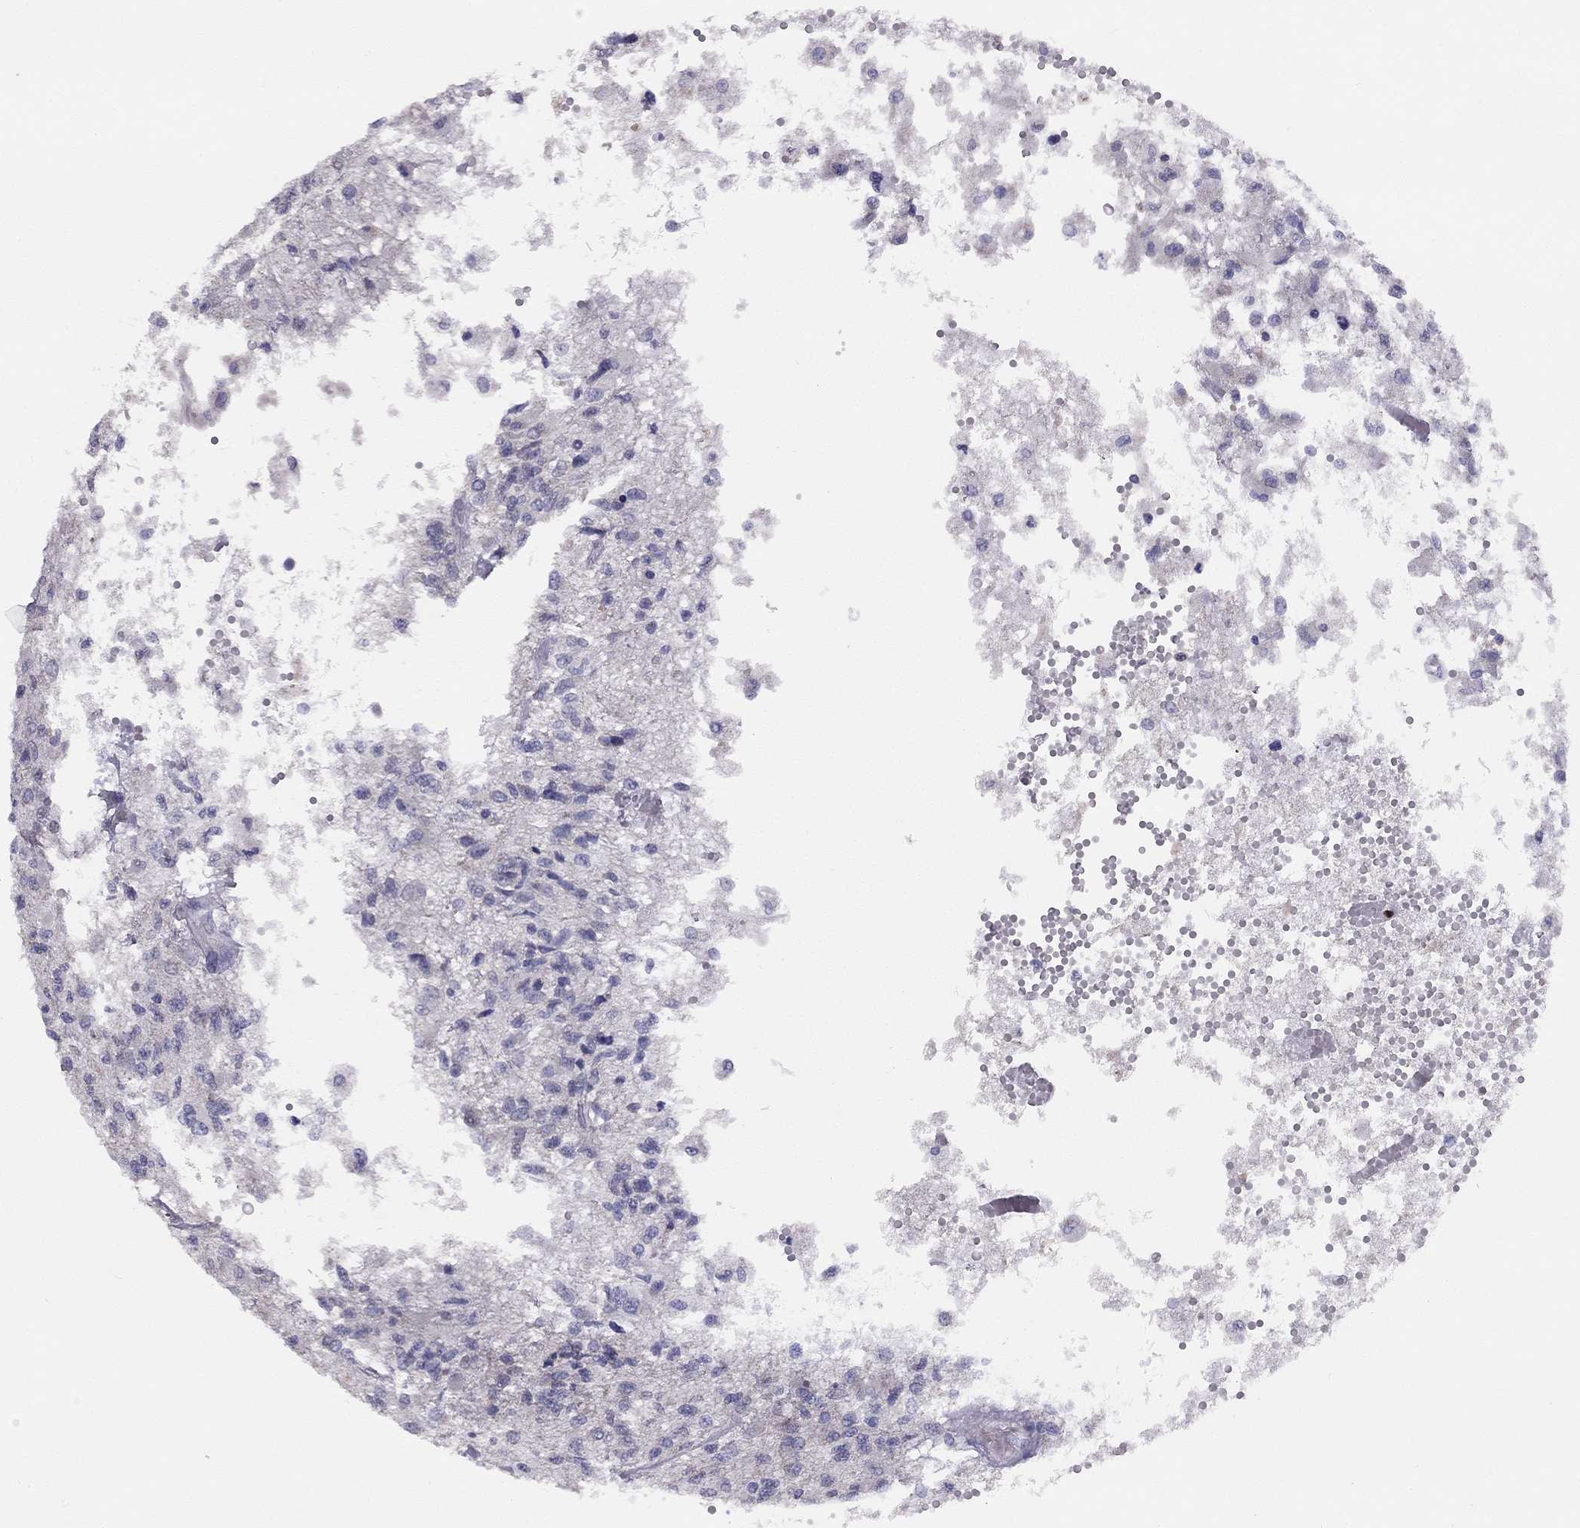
{"staining": {"intensity": "negative", "quantity": "none", "location": "none"}, "tissue": "glioma", "cell_type": "Tumor cells", "image_type": "cancer", "snomed": [{"axis": "morphology", "description": "Glioma, malignant, High grade"}, {"axis": "topography", "description": "Brain"}], "caption": "This image is of malignant high-grade glioma stained with IHC to label a protein in brown with the nuclei are counter-stained blue. There is no staining in tumor cells. (Brightfield microscopy of DAB (3,3'-diaminobenzidine) immunohistochemistry at high magnification).", "gene": "CITED1", "patient": {"sex": "female", "age": 63}}